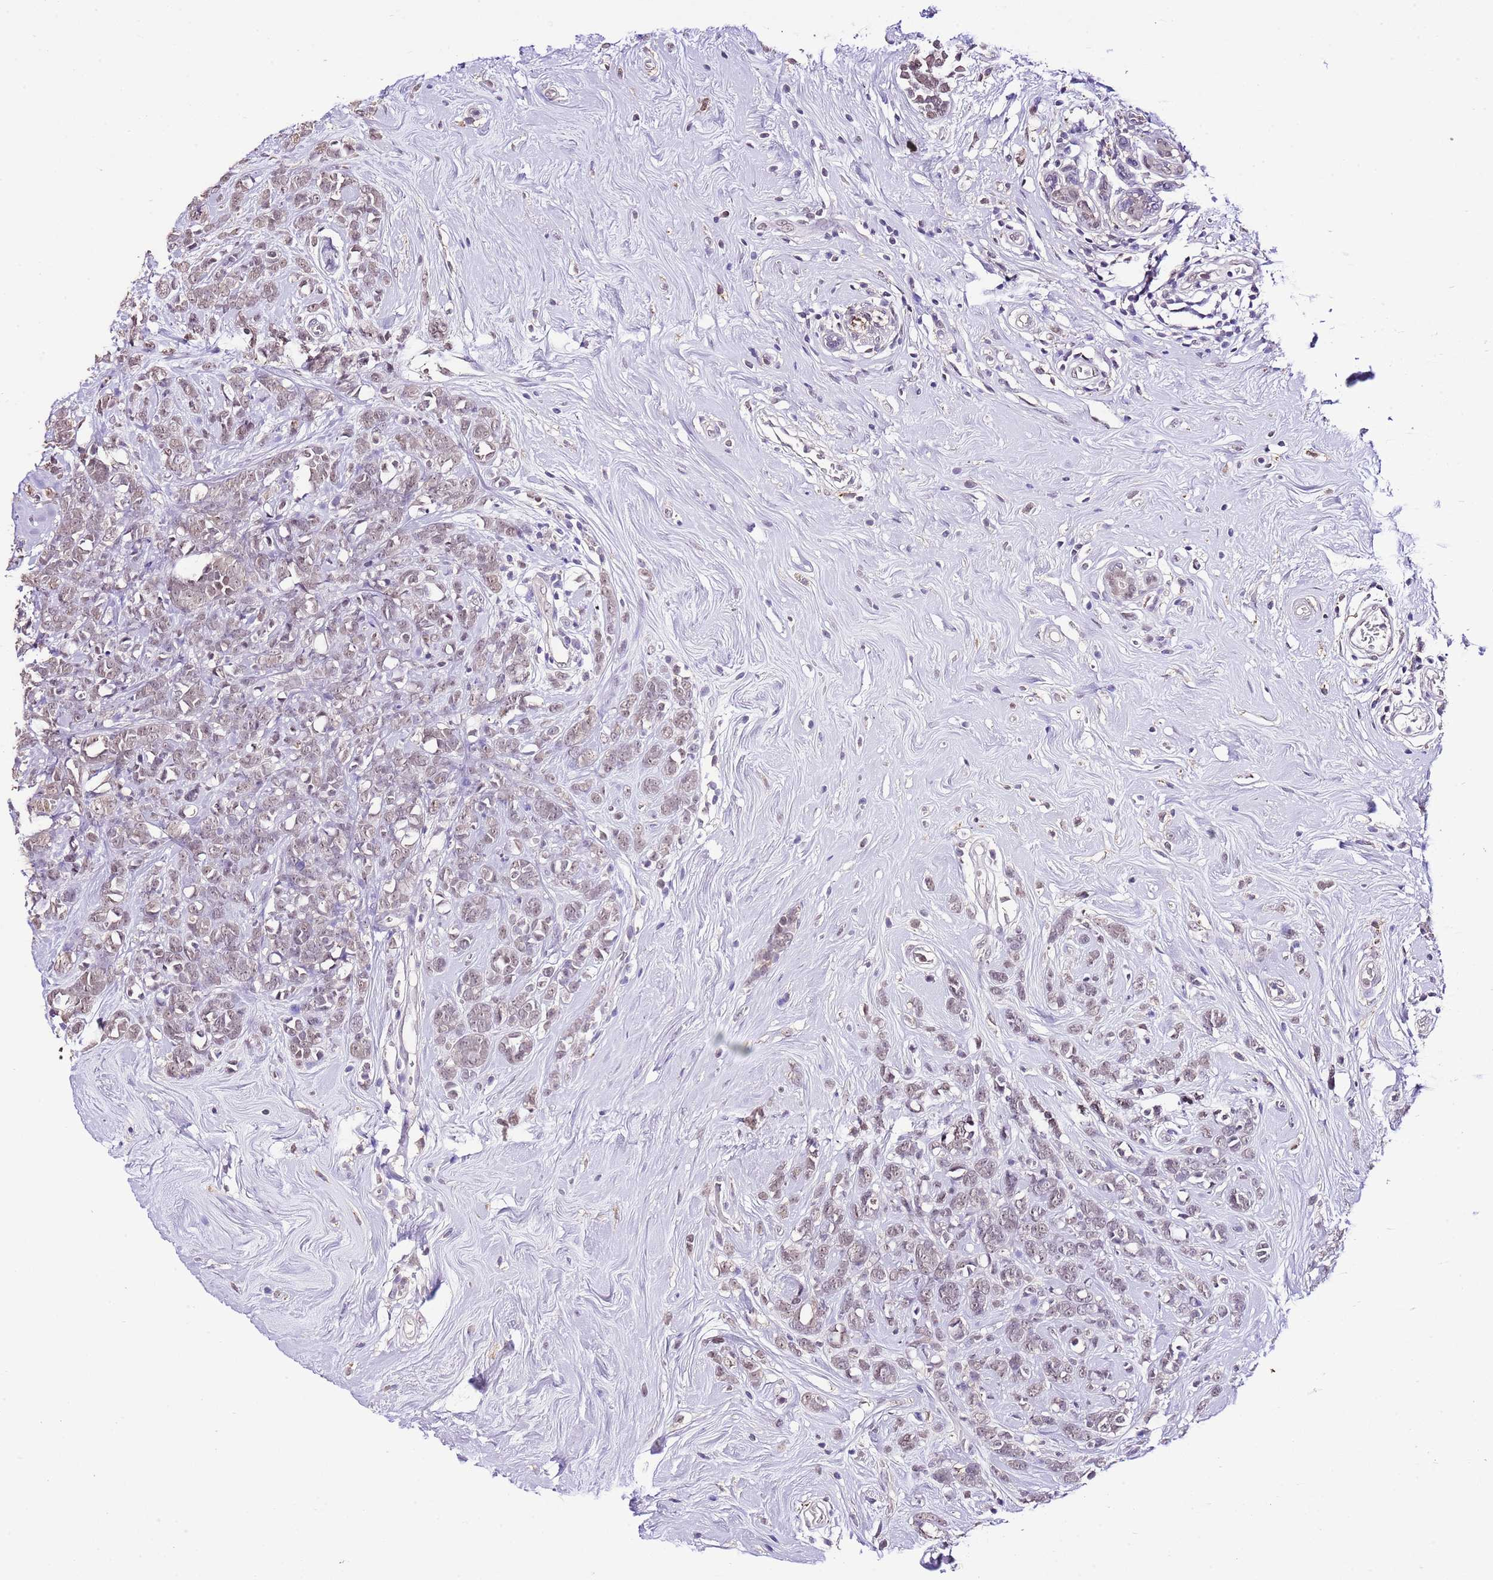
{"staining": {"intensity": "weak", "quantity": ">75%", "location": "nuclear"}, "tissue": "breast cancer", "cell_type": "Tumor cells", "image_type": "cancer", "snomed": [{"axis": "morphology", "description": "Lobular carcinoma"}, {"axis": "topography", "description": "Breast"}], "caption": "Breast cancer tissue shows weak nuclear staining in approximately >75% of tumor cells Immunohistochemistry stains the protein in brown and the nuclei are stained blue.", "gene": "IZUMO4", "patient": {"sex": "female", "age": 58}}